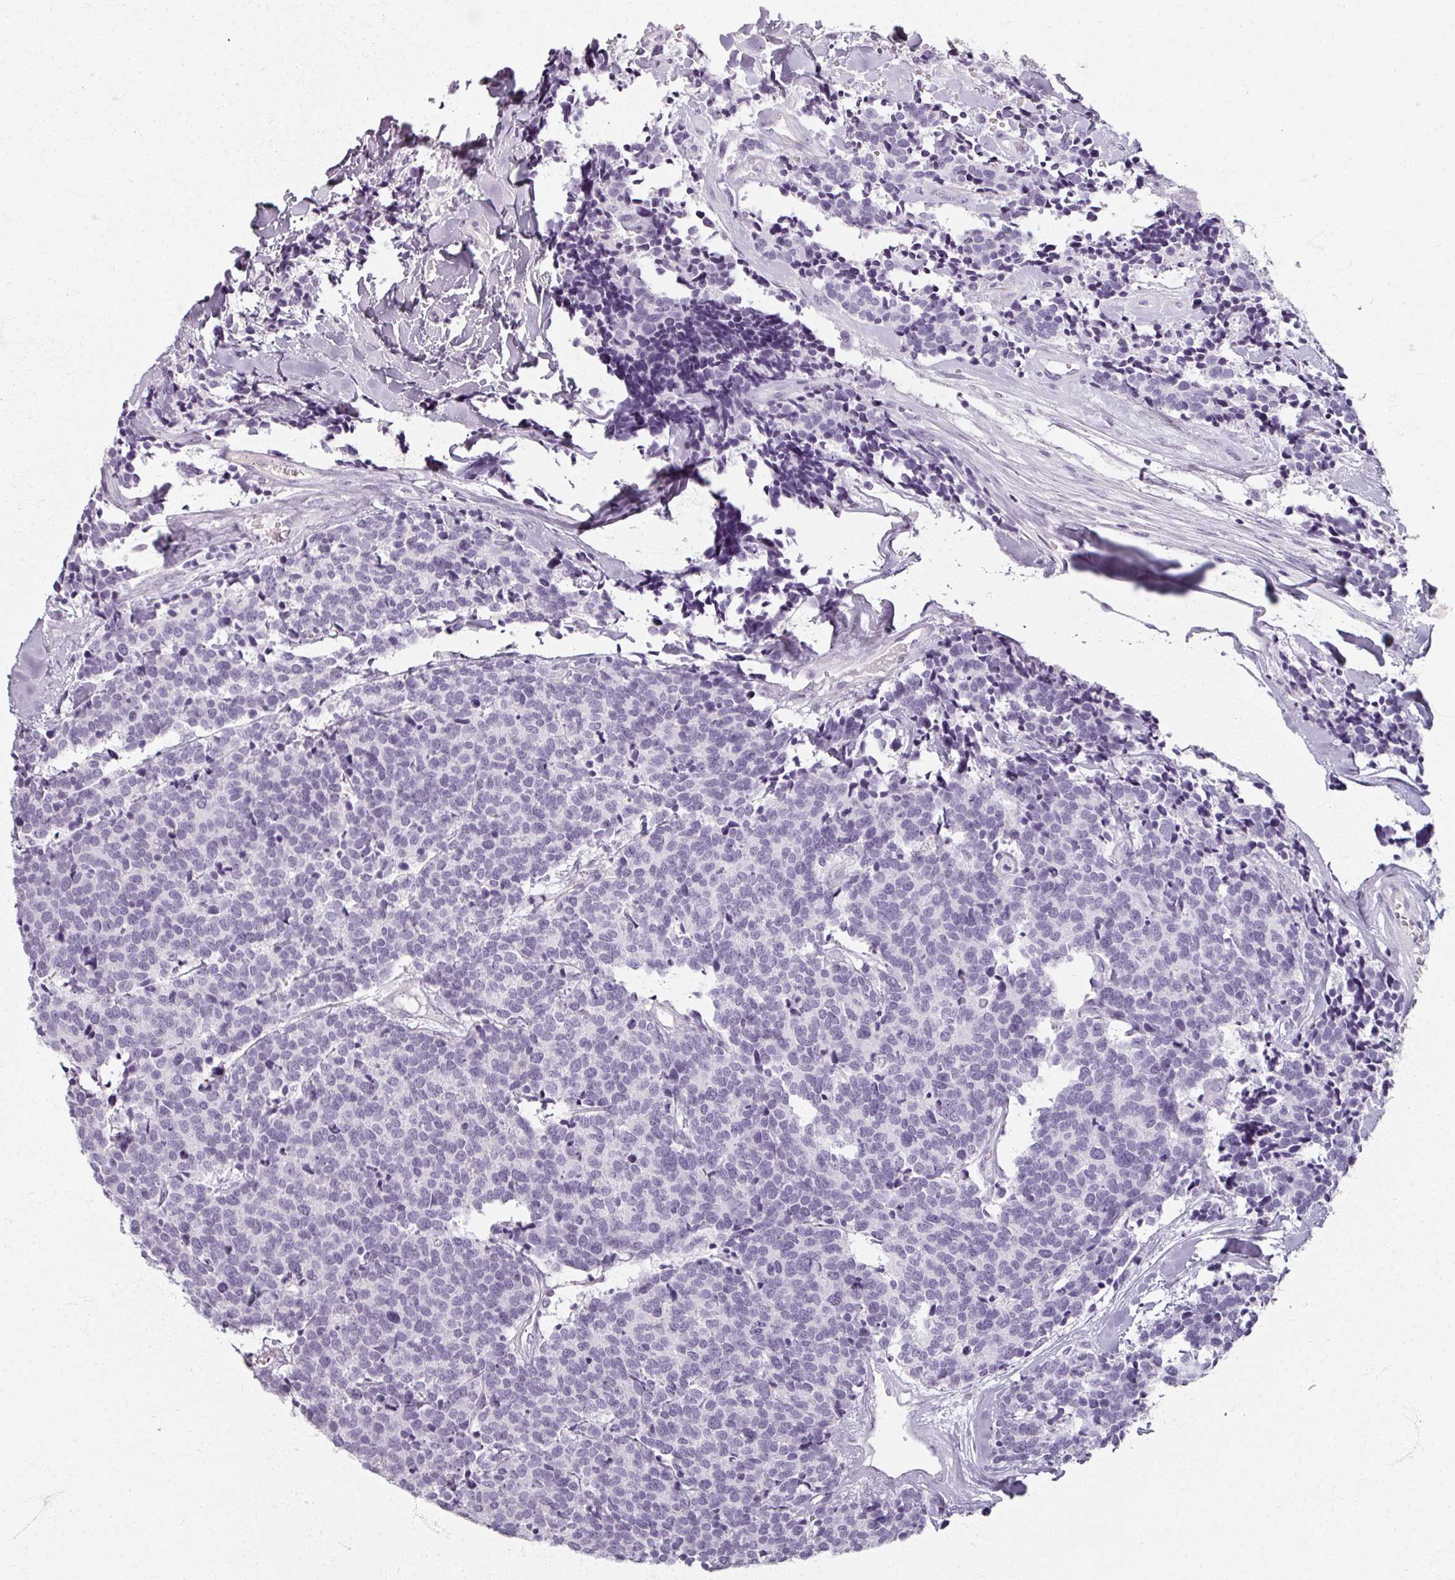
{"staining": {"intensity": "negative", "quantity": "none", "location": "none"}, "tissue": "carcinoid", "cell_type": "Tumor cells", "image_type": "cancer", "snomed": [{"axis": "morphology", "description": "Carcinoid, malignant, NOS"}, {"axis": "topography", "description": "Skin"}], "caption": "This is an immunohistochemistry photomicrograph of carcinoid (malignant). There is no expression in tumor cells.", "gene": "REG3G", "patient": {"sex": "female", "age": 79}}